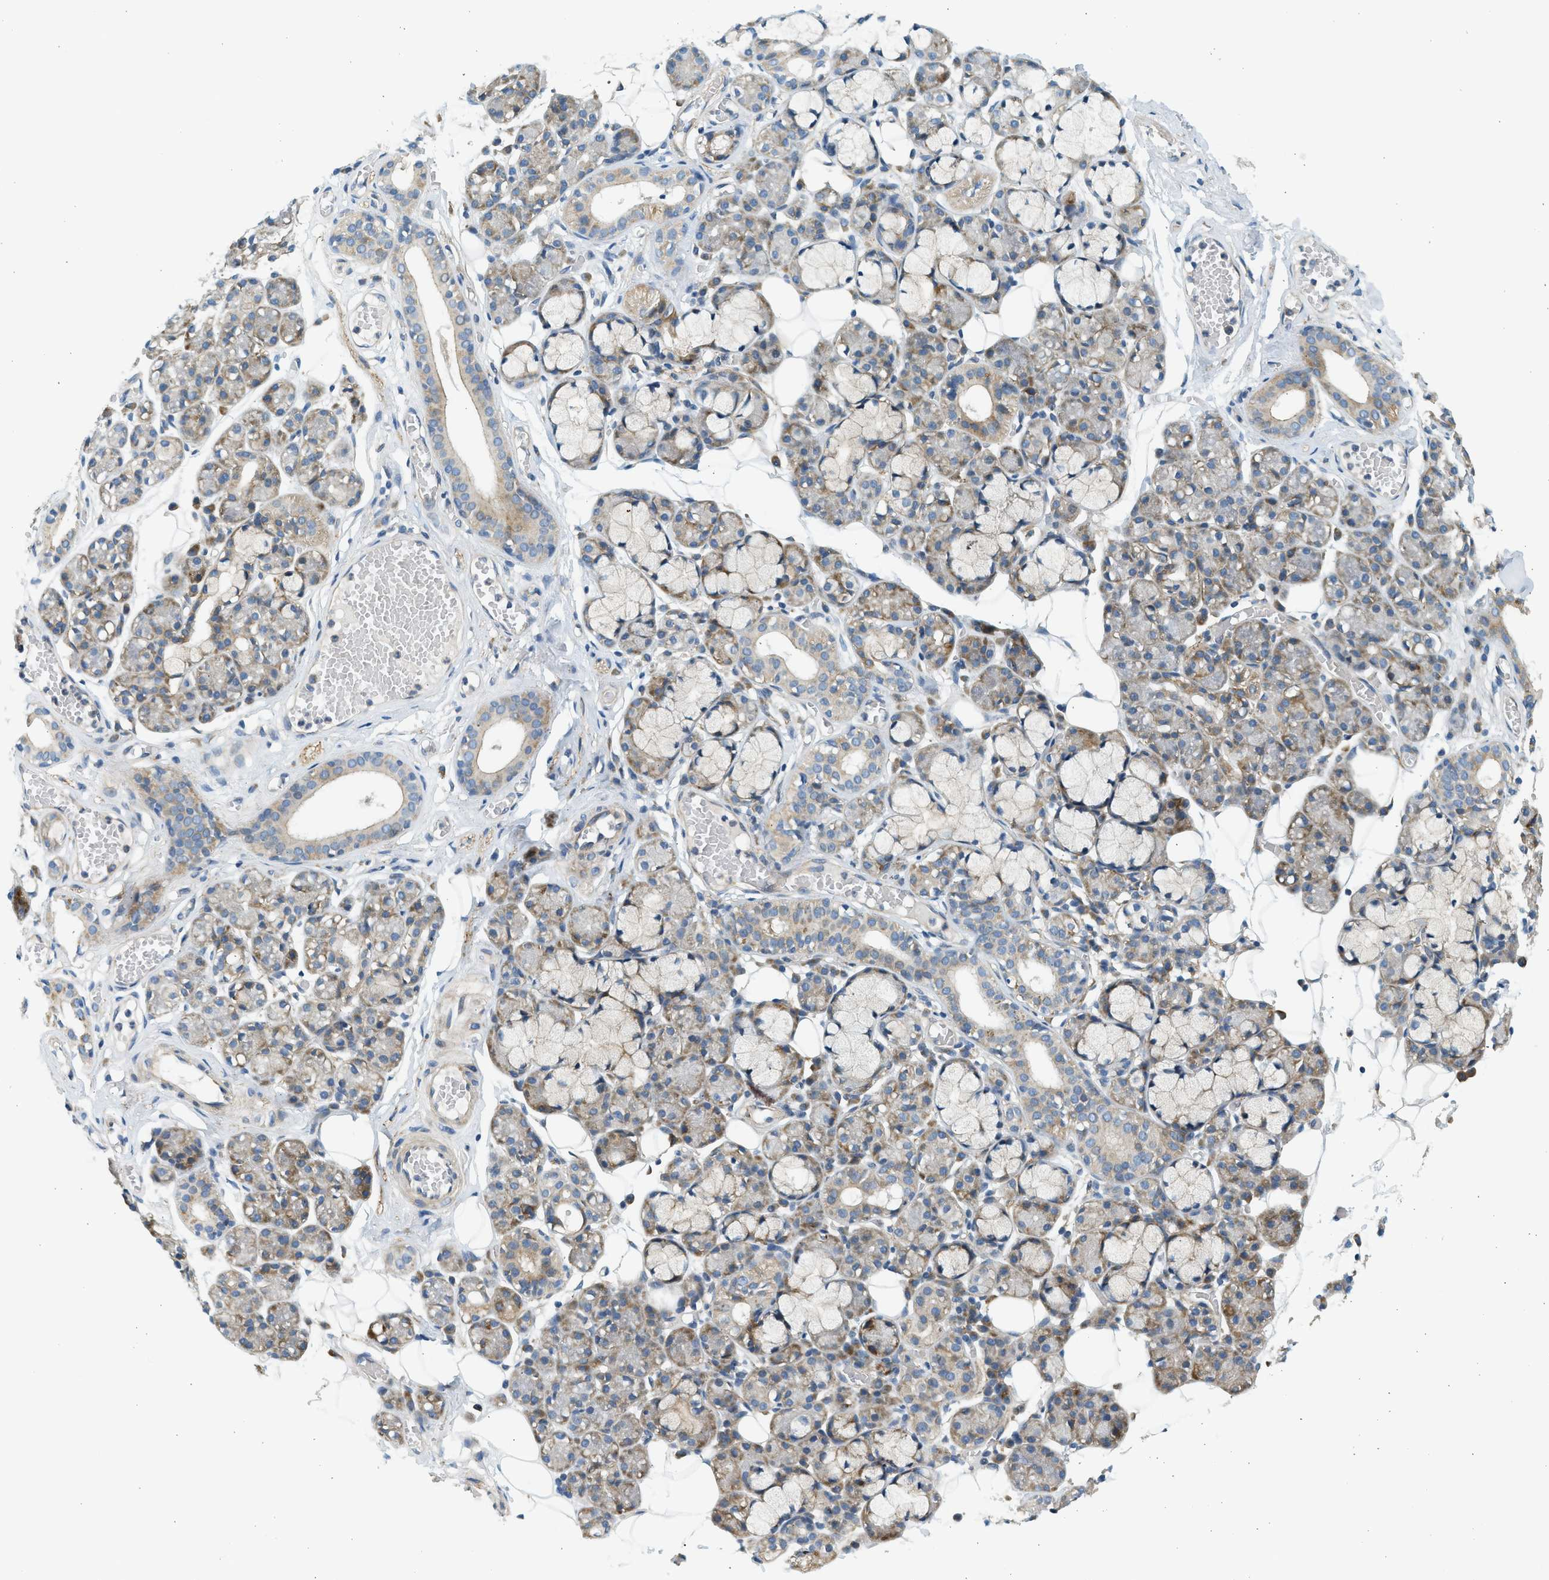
{"staining": {"intensity": "moderate", "quantity": ">75%", "location": "cytoplasmic/membranous"}, "tissue": "salivary gland", "cell_type": "Glandular cells", "image_type": "normal", "snomed": [{"axis": "morphology", "description": "Normal tissue, NOS"}, {"axis": "topography", "description": "Salivary gland"}], "caption": "The histopathology image exhibits a brown stain indicating the presence of a protein in the cytoplasmic/membranous of glandular cells in salivary gland. (Brightfield microscopy of DAB IHC at high magnification).", "gene": "KDELR2", "patient": {"sex": "male", "age": 63}}